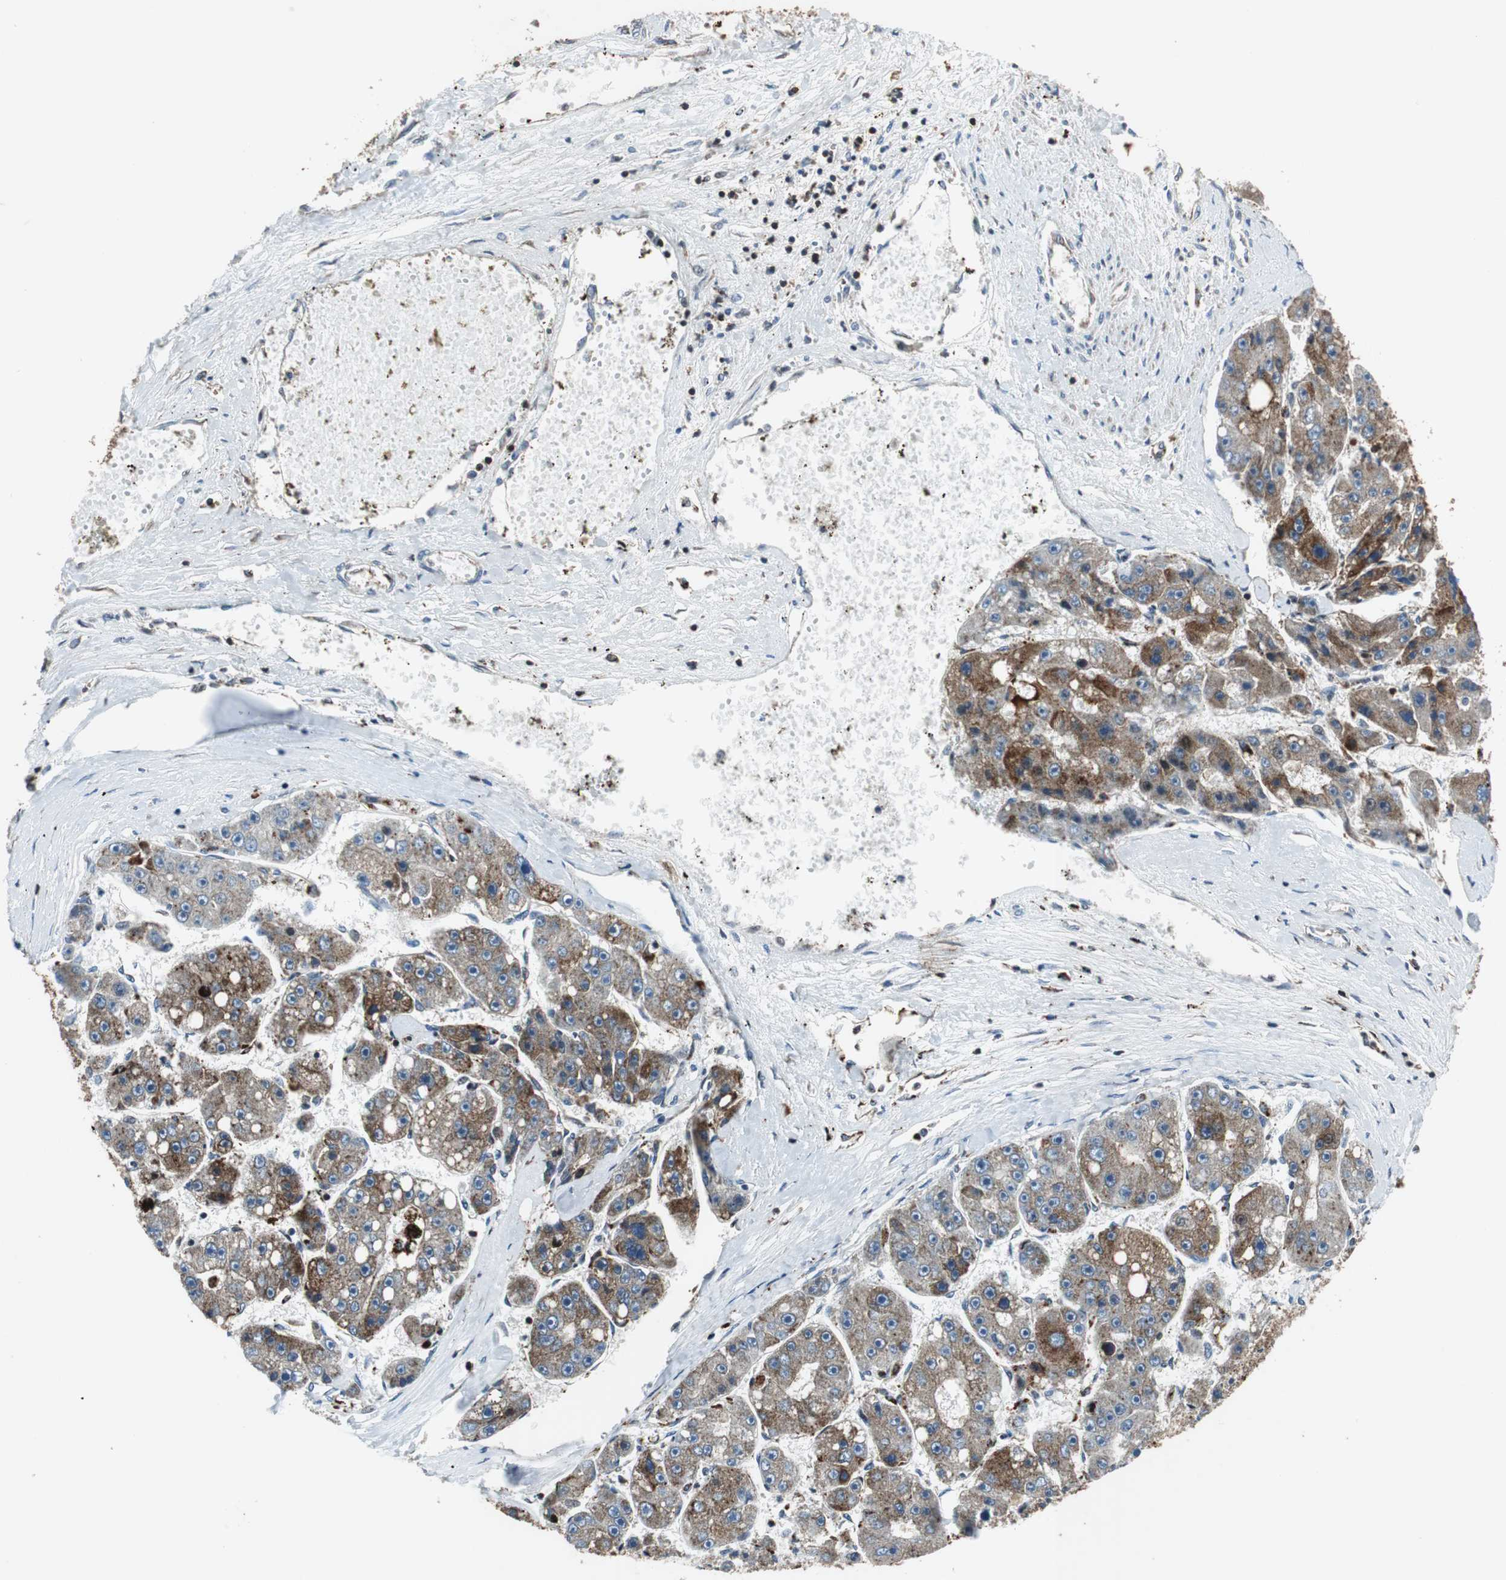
{"staining": {"intensity": "moderate", "quantity": ">75%", "location": "cytoplasmic/membranous"}, "tissue": "liver cancer", "cell_type": "Tumor cells", "image_type": "cancer", "snomed": [{"axis": "morphology", "description": "Carcinoma, Hepatocellular, NOS"}, {"axis": "topography", "description": "Liver"}], "caption": "Immunohistochemistry (IHC) histopathology image of neoplastic tissue: liver cancer (hepatocellular carcinoma) stained using immunohistochemistry (IHC) exhibits medium levels of moderate protein expression localized specifically in the cytoplasmic/membranous of tumor cells, appearing as a cytoplasmic/membranous brown color.", "gene": "TUBA4A", "patient": {"sex": "female", "age": 61}}